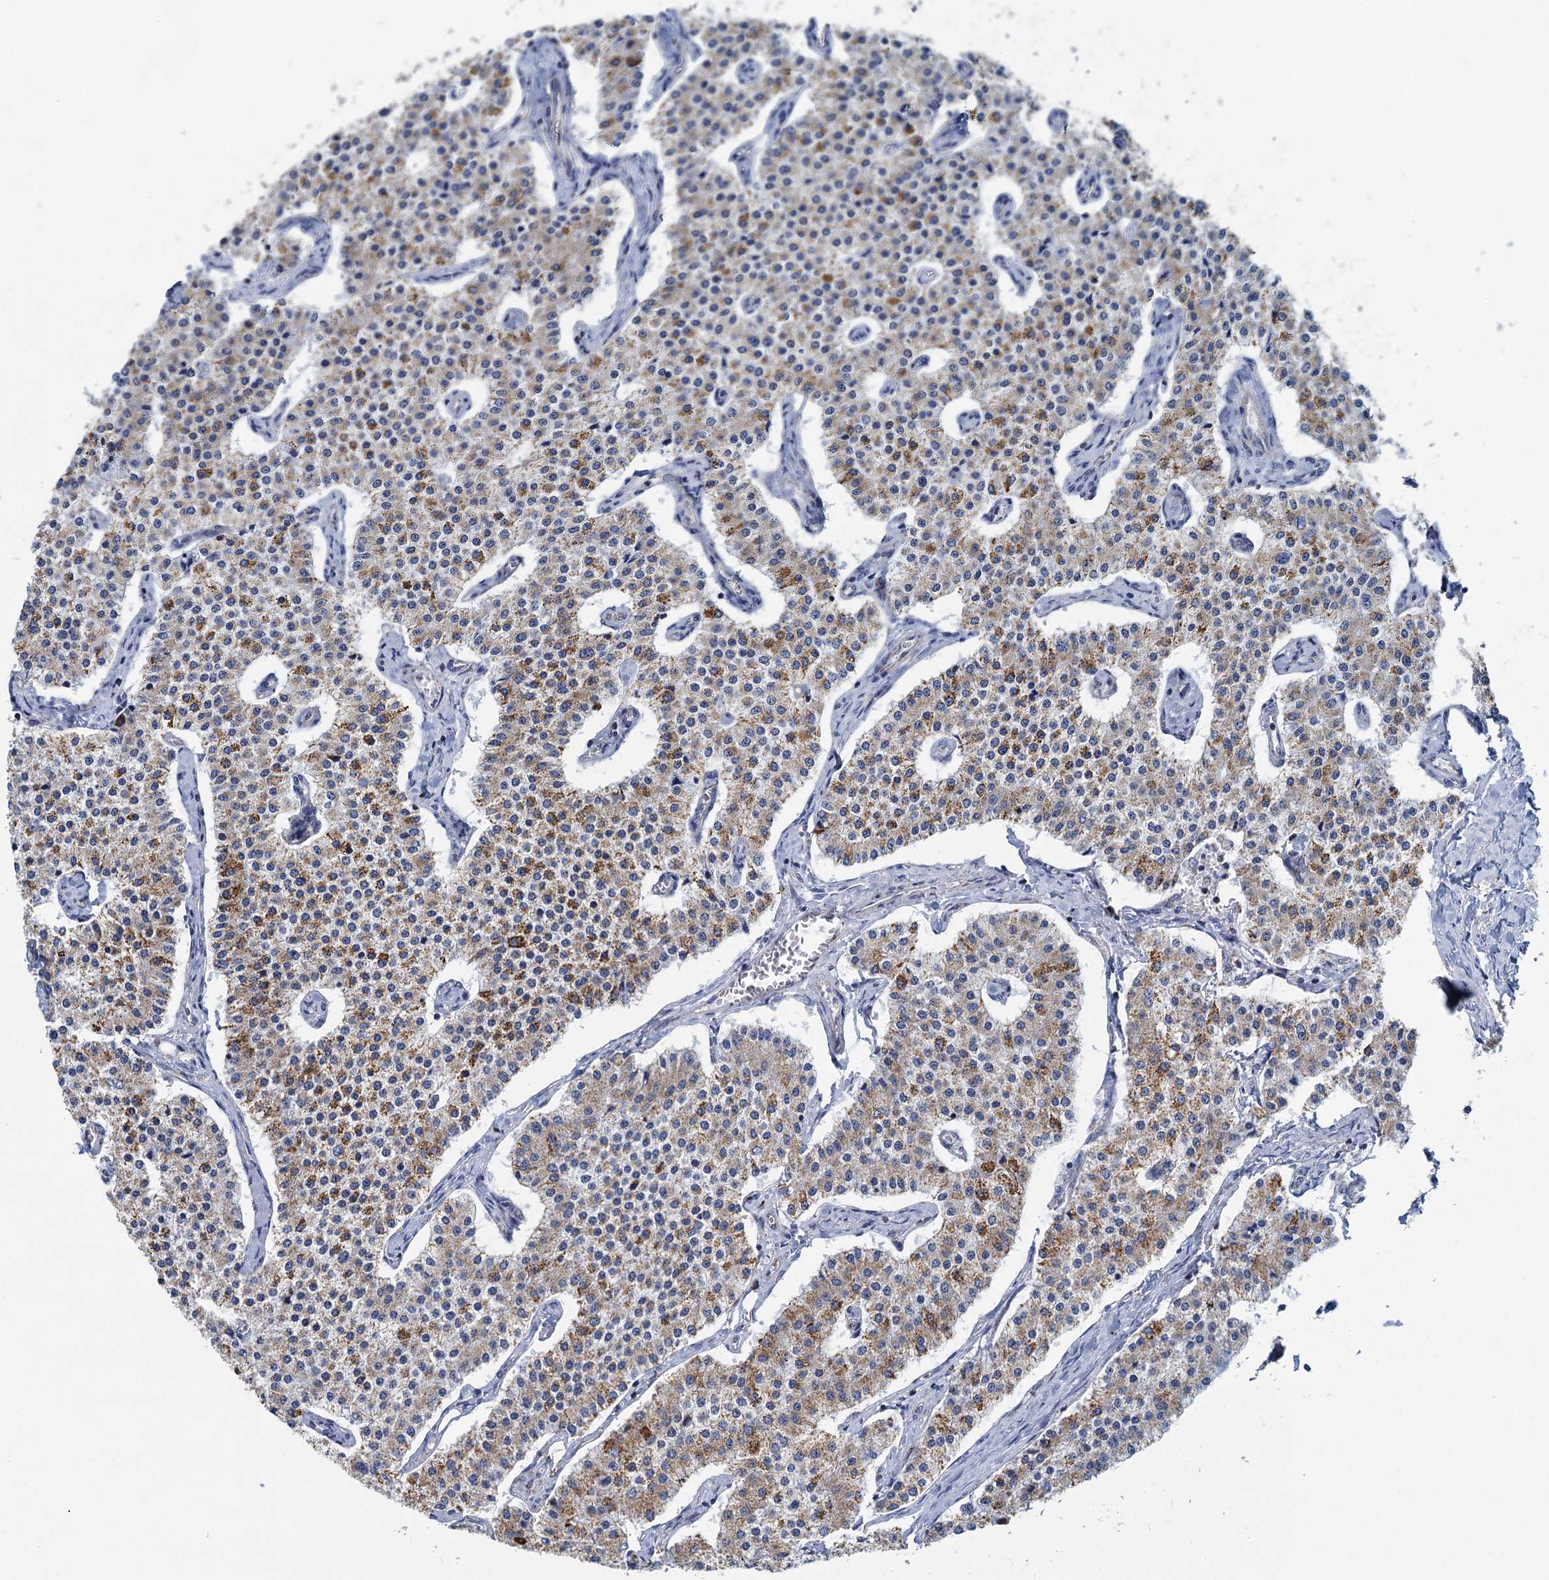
{"staining": {"intensity": "moderate", "quantity": ">75%", "location": "cytoplasmic/membranous"}, "tissue": "carcinoid", "cell_type": "Tumor cells", "image_type": "cancer", "snomed": [{"axis": "morphology", "description": "Carcinoid, malignant, NOS"}, {"axis": "topography", "description": "Colon"}], "caption": "This is a histology image of immunohistochemistry staining of malignant carcinoid, which shows moderate staining in the cytoplasmic/membranous of tumor cells.", "gene": "CCP110", "patient": {"sex": "female", "age": 52}}